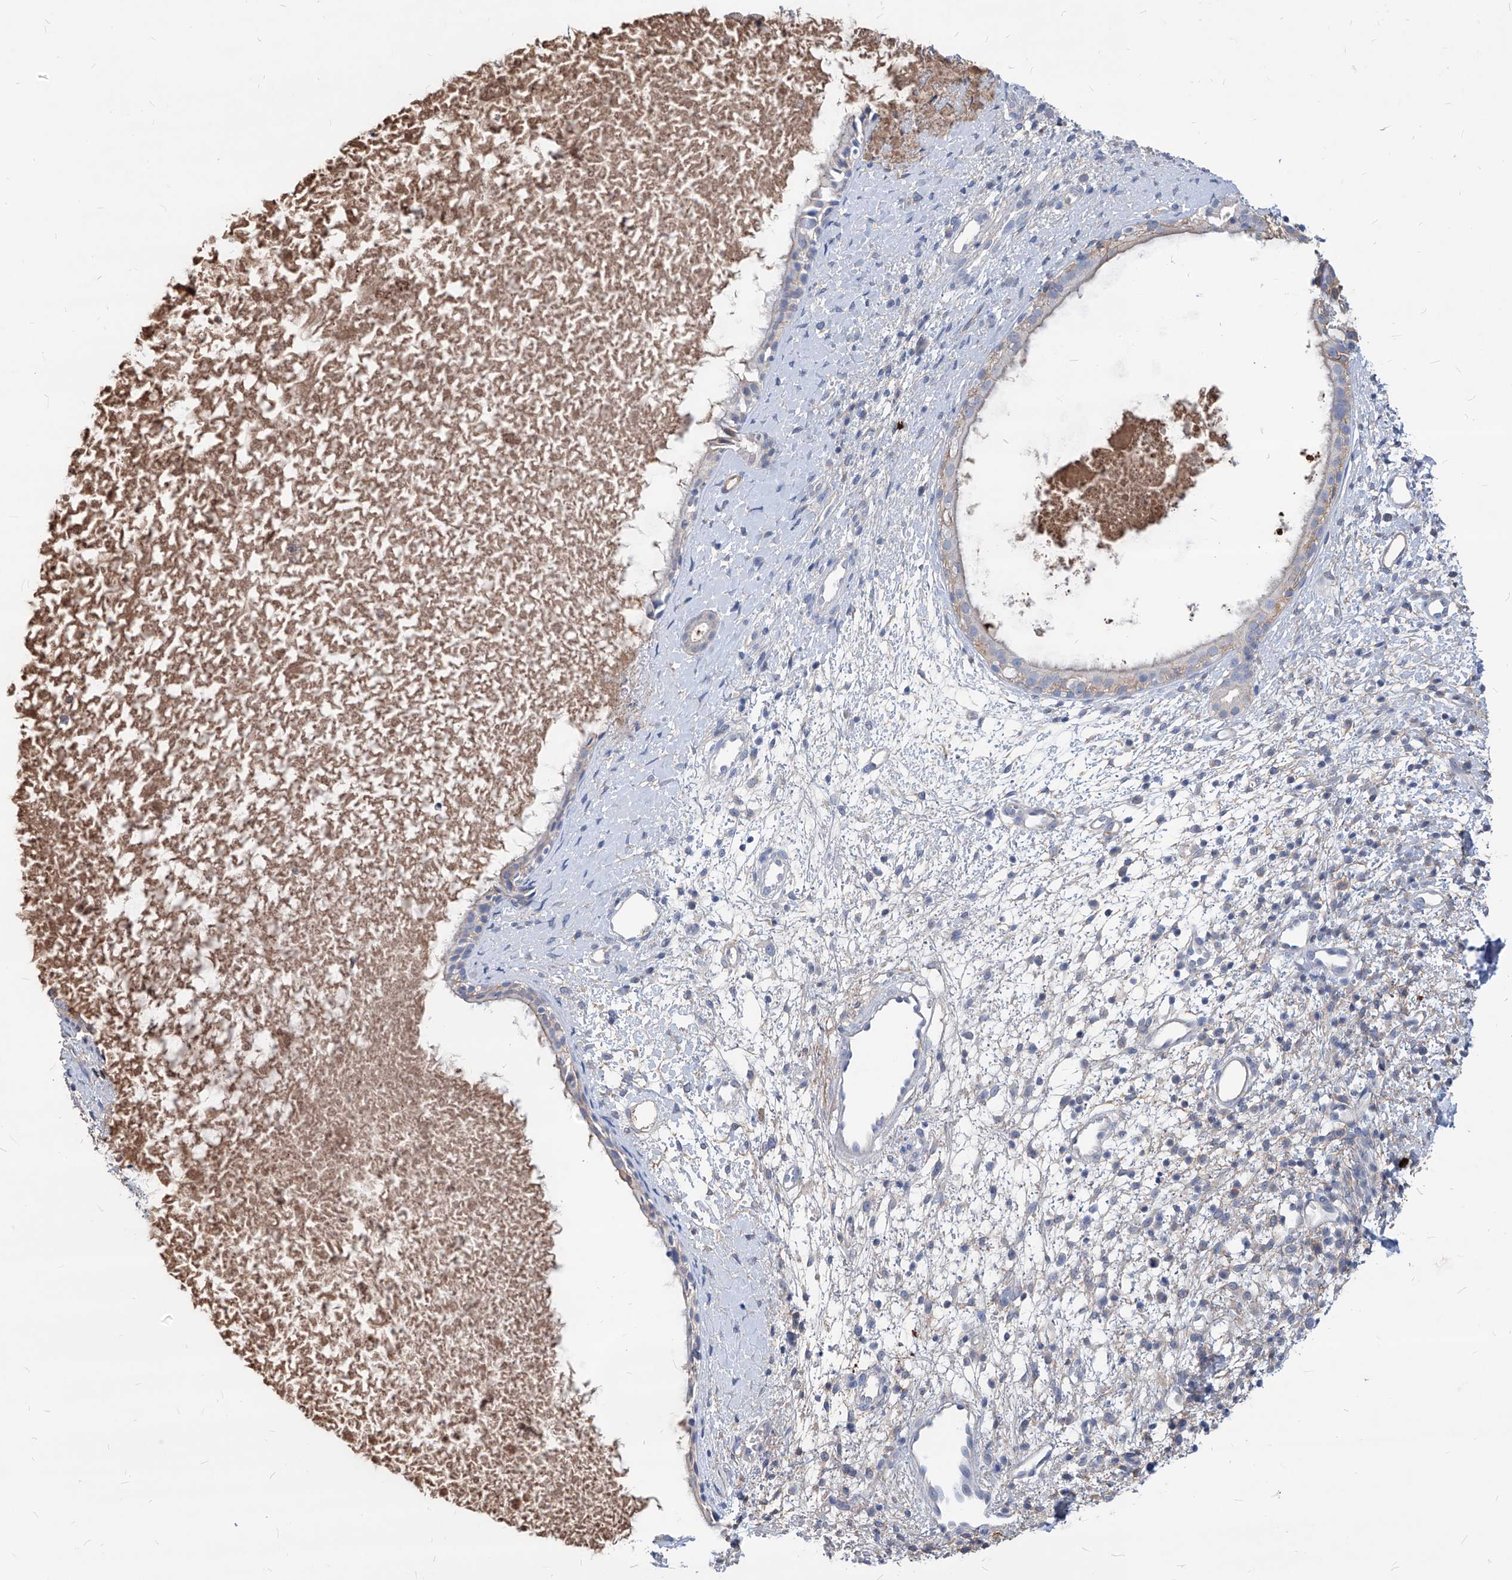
{"staining": {"intensity": "negative", "quantity": "none", "location": "none"}, "tissue": "nasopharynx", "cell_type": "Respiratory epithelial cells", "image_type": "normal", "snomed": [{"axis": "morphology", "description": "Normal tissue, NOS"}, {"axis": "topography", "description": "Nasopharynx"}], "caption": "An immunohistochemistry histopathology image of unremarkable nasopharynx is shown. There is no staining in respiratory epithelial cells of nasopharynx. (Brightfield microscopy of DAB (3,3'-diaminobenzidine) IHC at high magnification).", "gene": "AKAP10", "patient": {"sex": "male", "age": 22}}